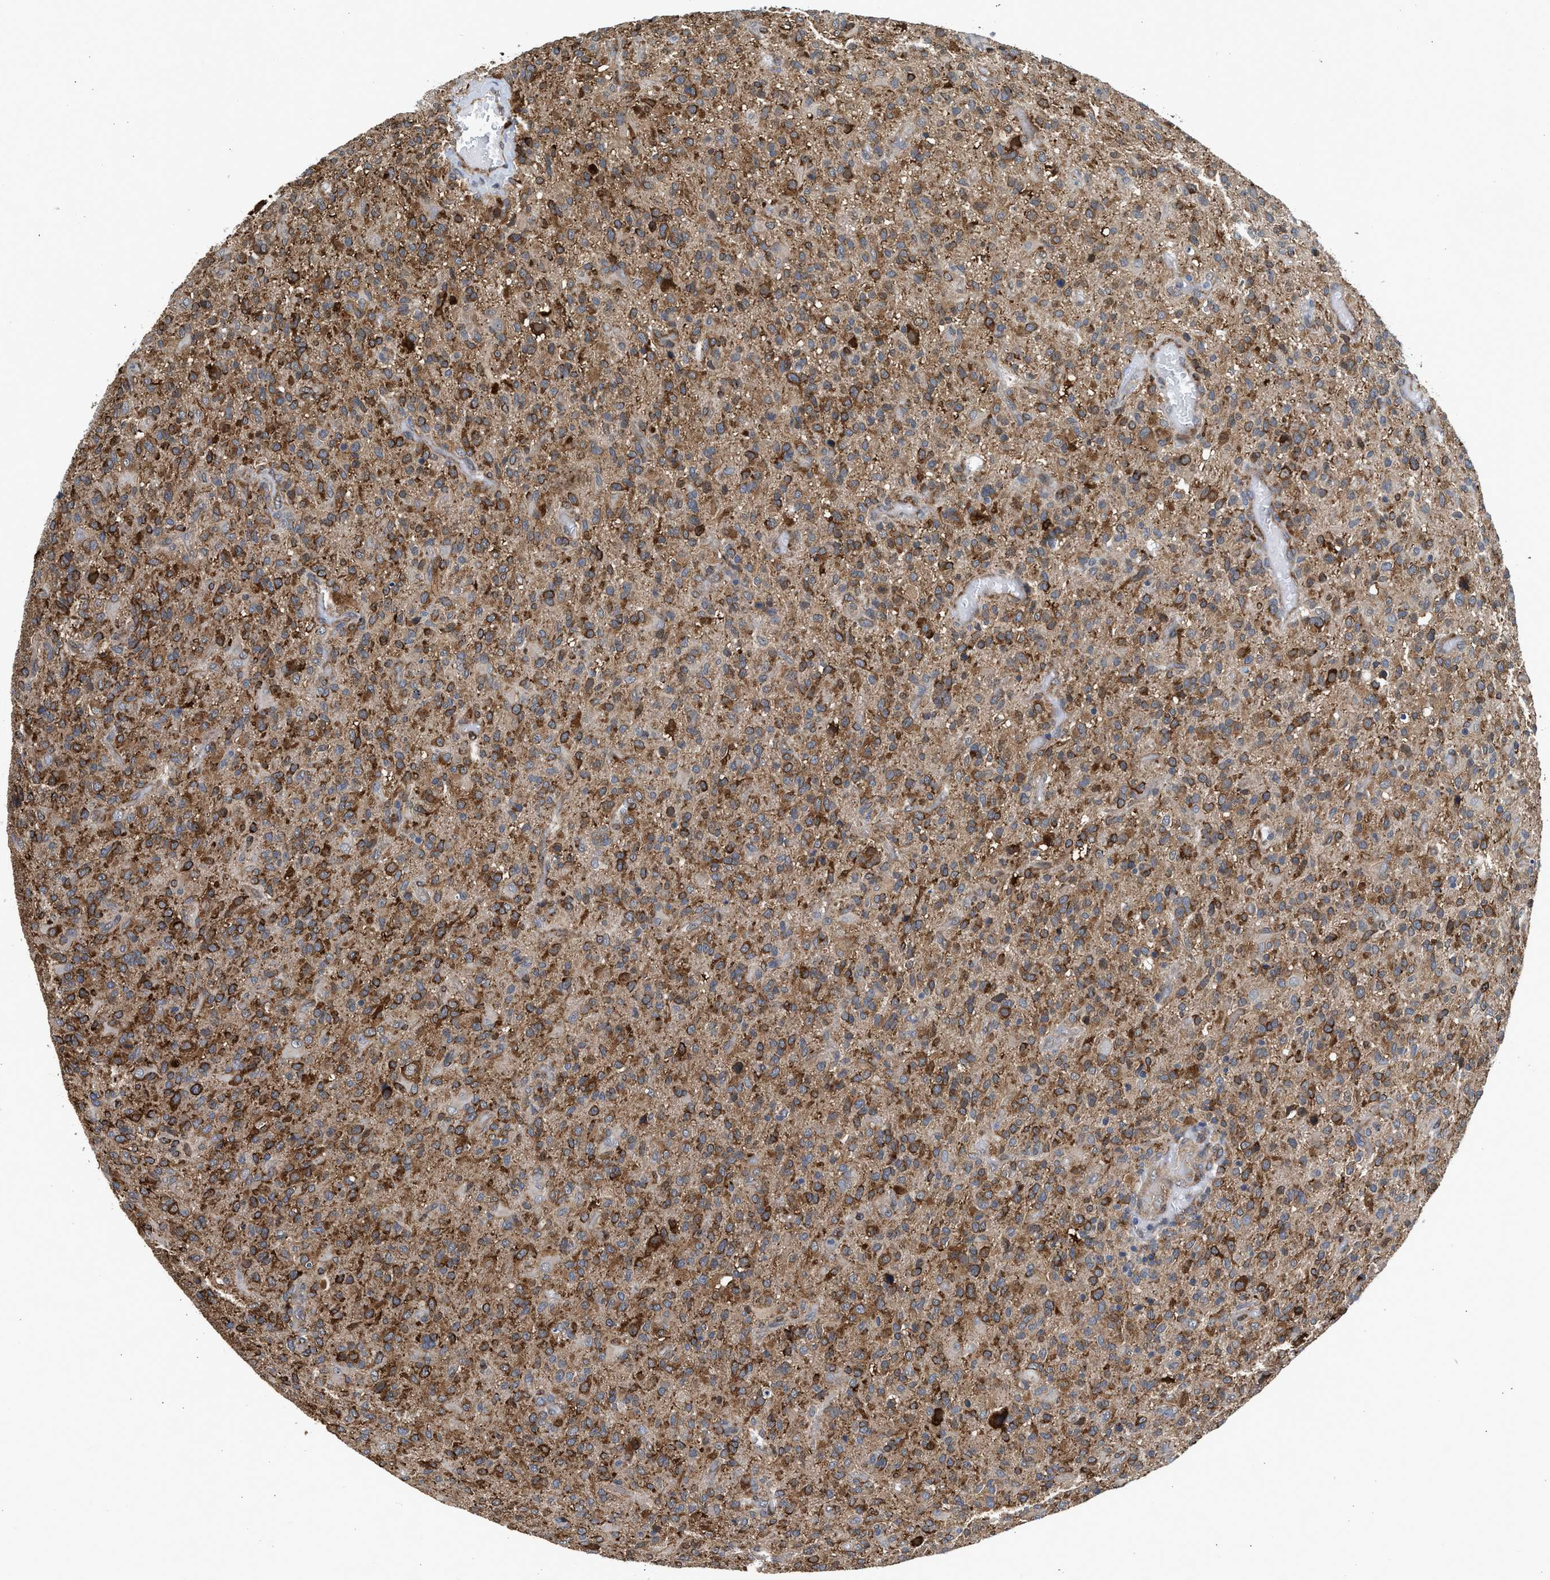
{"staining": {"intensity": "strong", "quantity": ">75%", "location": "cytoplasmic/membranous"}, "tissue": "glioma", "cell_type": "Tumor cells", "image_type": "cancer", "snomed": [{"axis": "morphology", "description": "Glioma, malignant, High grade"}, {"axis": "topography", "description": "Brain"}], "caption": "Strong cytoplasmic/membranous expression is appreciated in approximately >75% of tumor cells in malignant high-grade glioma.", "gene": "POLG2", "patient": {"sex": "male", "age": 71}}